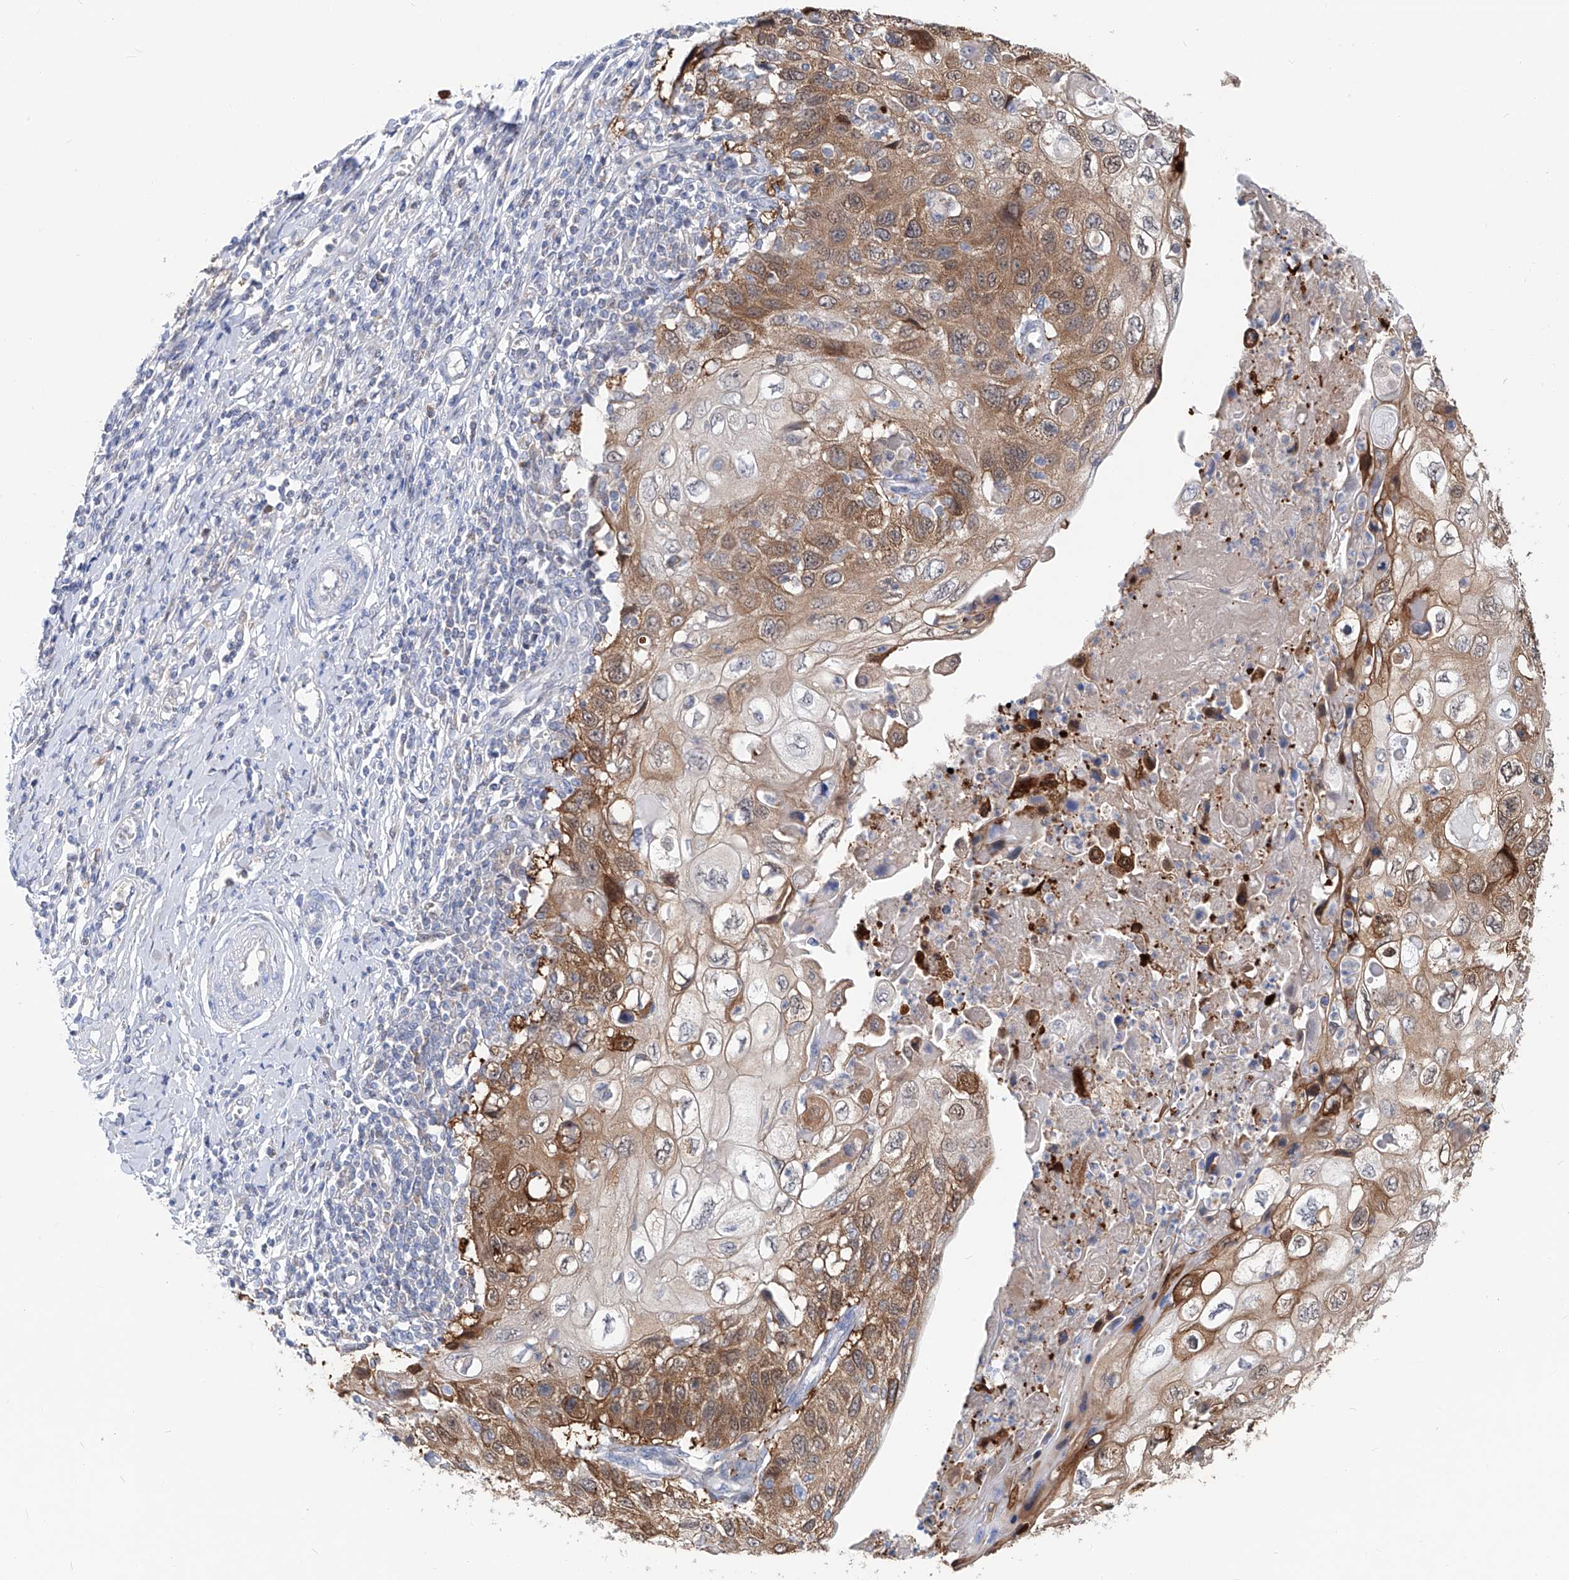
{"staining": {"intensity": "moderate", "quantity": ">75%", "location": "cytoplasmic/membranous"}, "tissue": "cervical cancer", "cell_type": "Tumor cells", "image_type": "cancer", "snomed": [{"axis": "morphology", "description": "Squamous cell carcinoma, NOS"}, {"axis": "topography", "description": "Cervix"}], "caption": "Moderate cytoplasmic/membranous positivity for a protein is seen in about >75% of tumor cells of cervical squamous cell carcinoma using IHC.", "gene": "UFL1", "patient": {"sex": "female", "age": 70}}